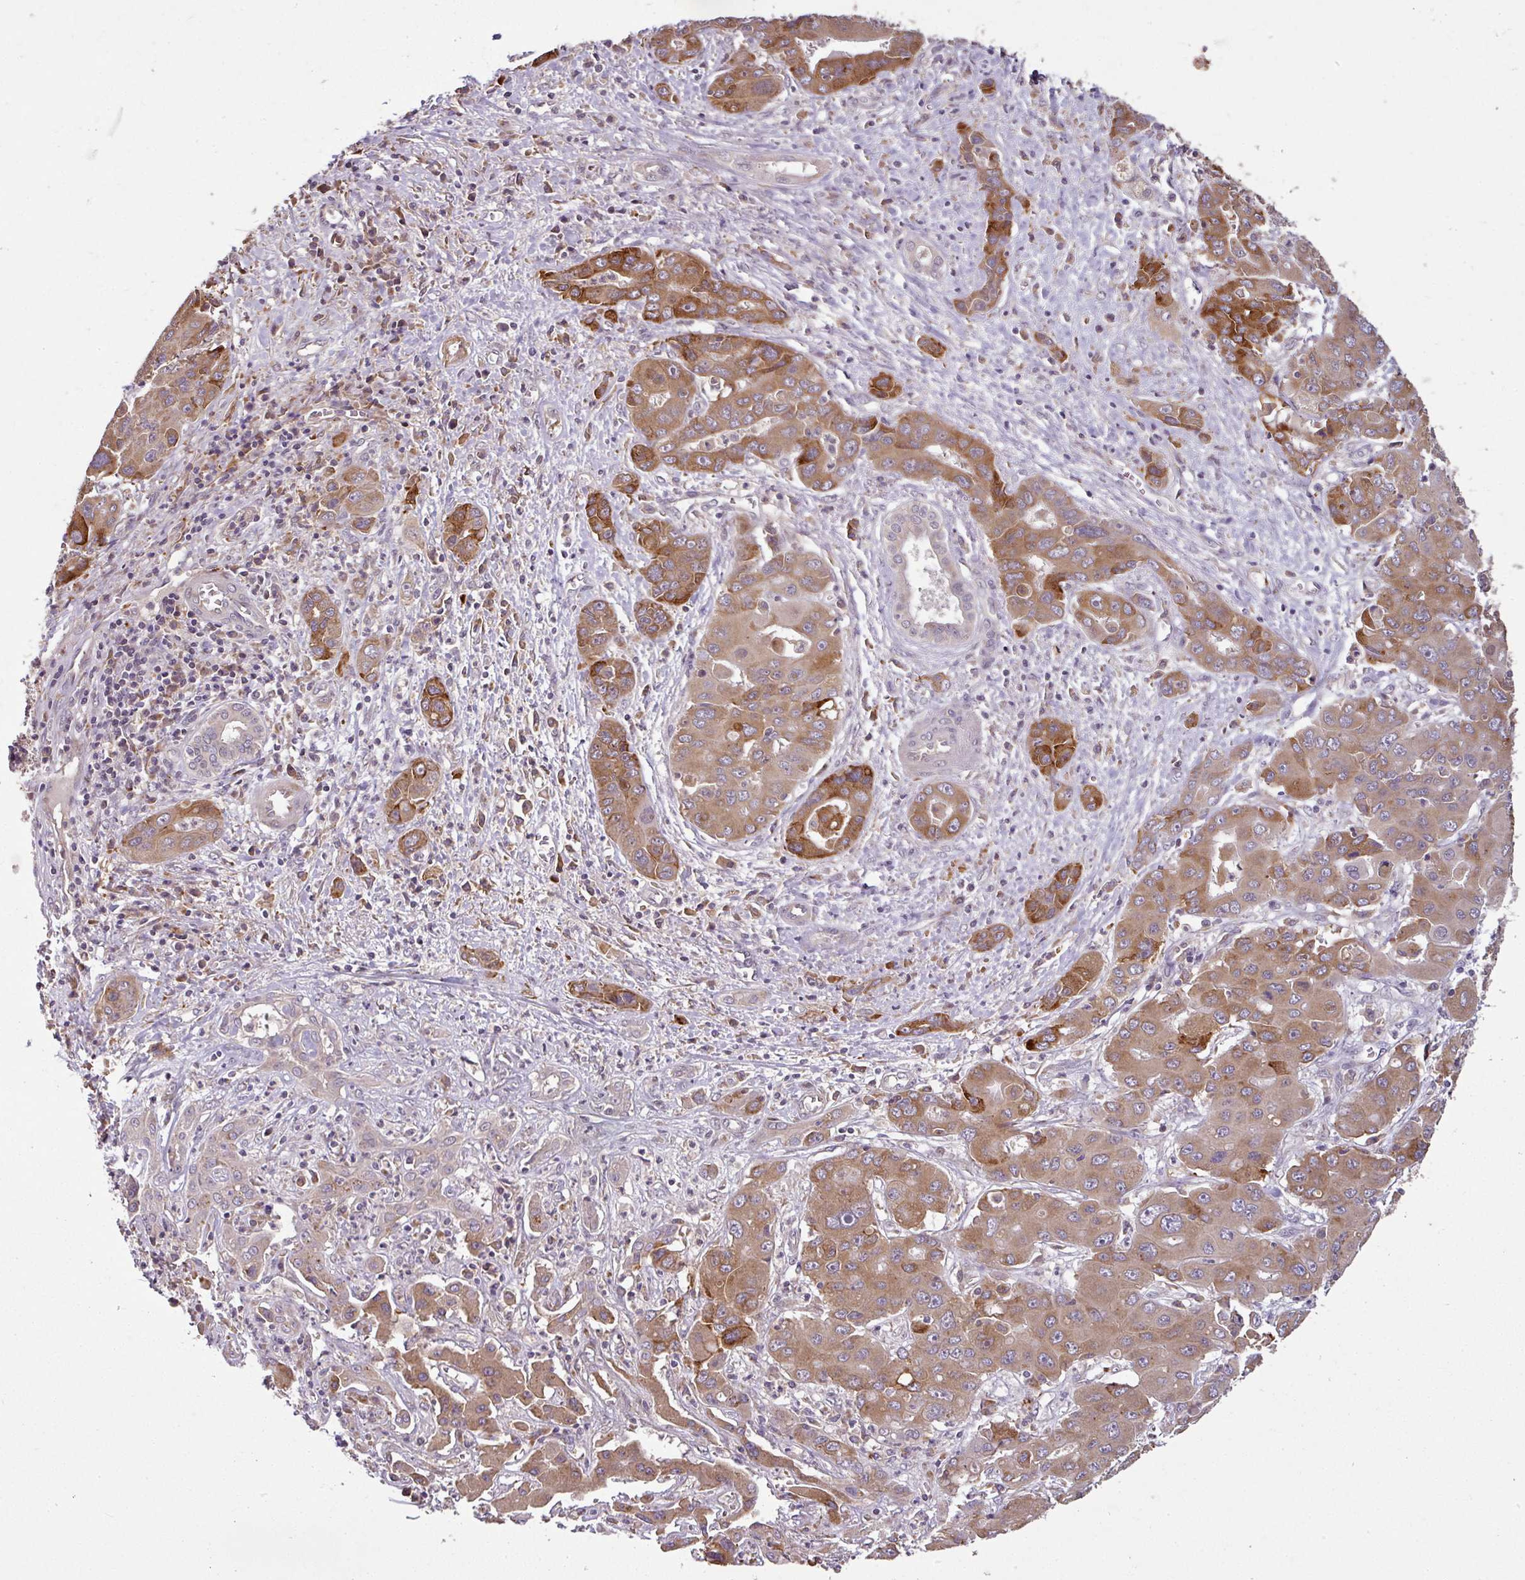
{"staining": {"intensity": "moderate", "quantity": ">75%", "location": "cytoplasmic/membranous"}, "tissue": "liver cancer", "cell_type": "Tumor cells", "image_type": "cancer", "snomed": [{"axis": "morphology", "description": "Cholangiocarcinoma"}, {"axis": "topography", "description": "Liver"}], "caption": "Liver cancer stained with IHC reveals moderate cytoplasmic/membranous positivity in about >75% of tumor cells.", "gene": "SPCS3", "patient": {"sex": "male", "age": 67}}